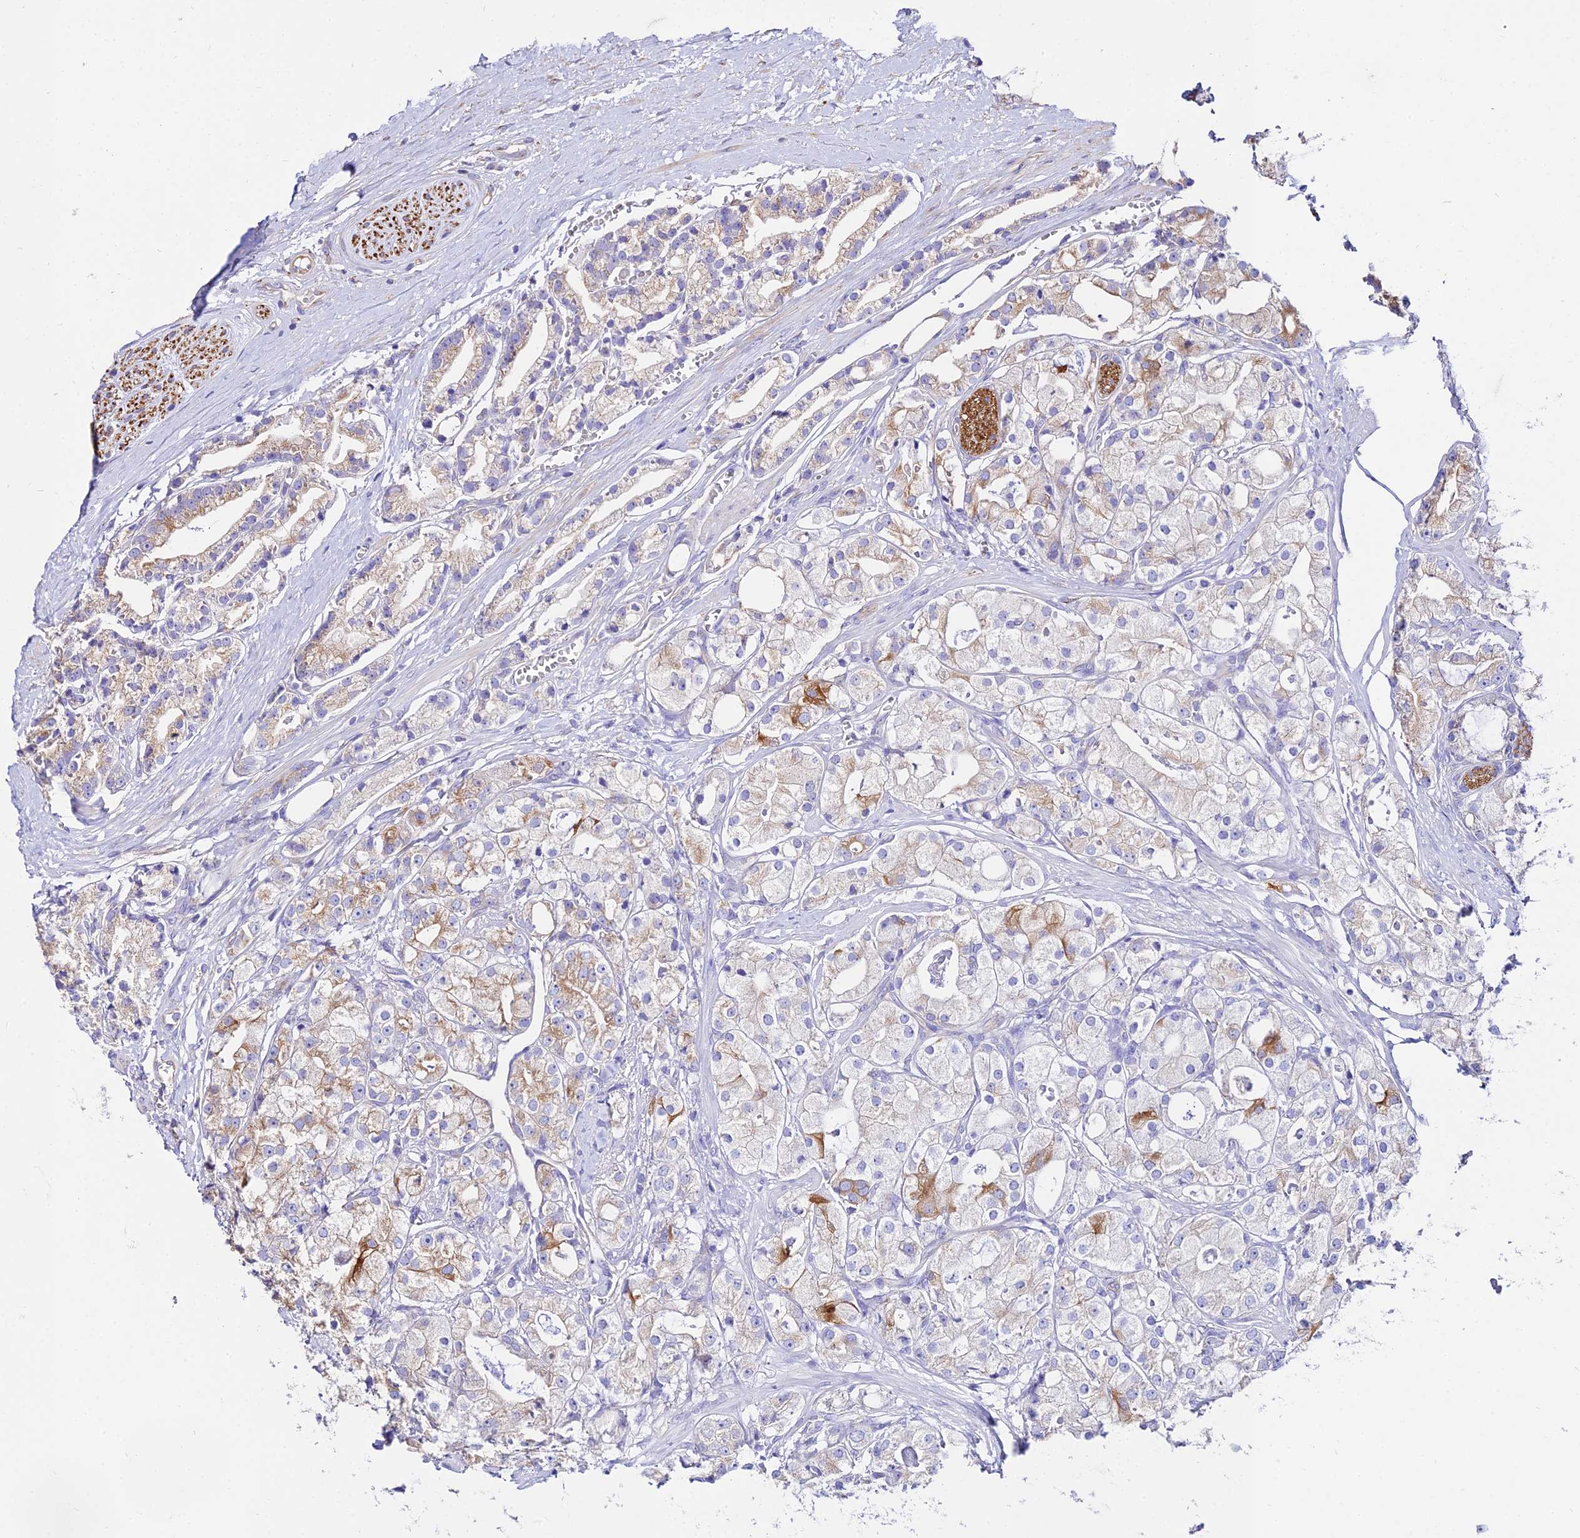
{"staining": {"intensity": "moderate", "quantity": "<25%", "location": "cytoplasmic/membranous"}, "tissue": "prostate cancer", "cell_type": "Tumor cells", "image_type": "cancer", "snomed": [{"axis": "morphology", "description": "Adenocarcinoma, High grade"}, {"axis": "topography", "description": "Prostate"}], "caption": "The histopathology image exhibits a brown stain indicating the presence of a protein in the cytoplasmic/membranous of tumor cells in prostate cancer.", "gene": "TUBA3D", "patient": {"sex": "male", "age": 71}}